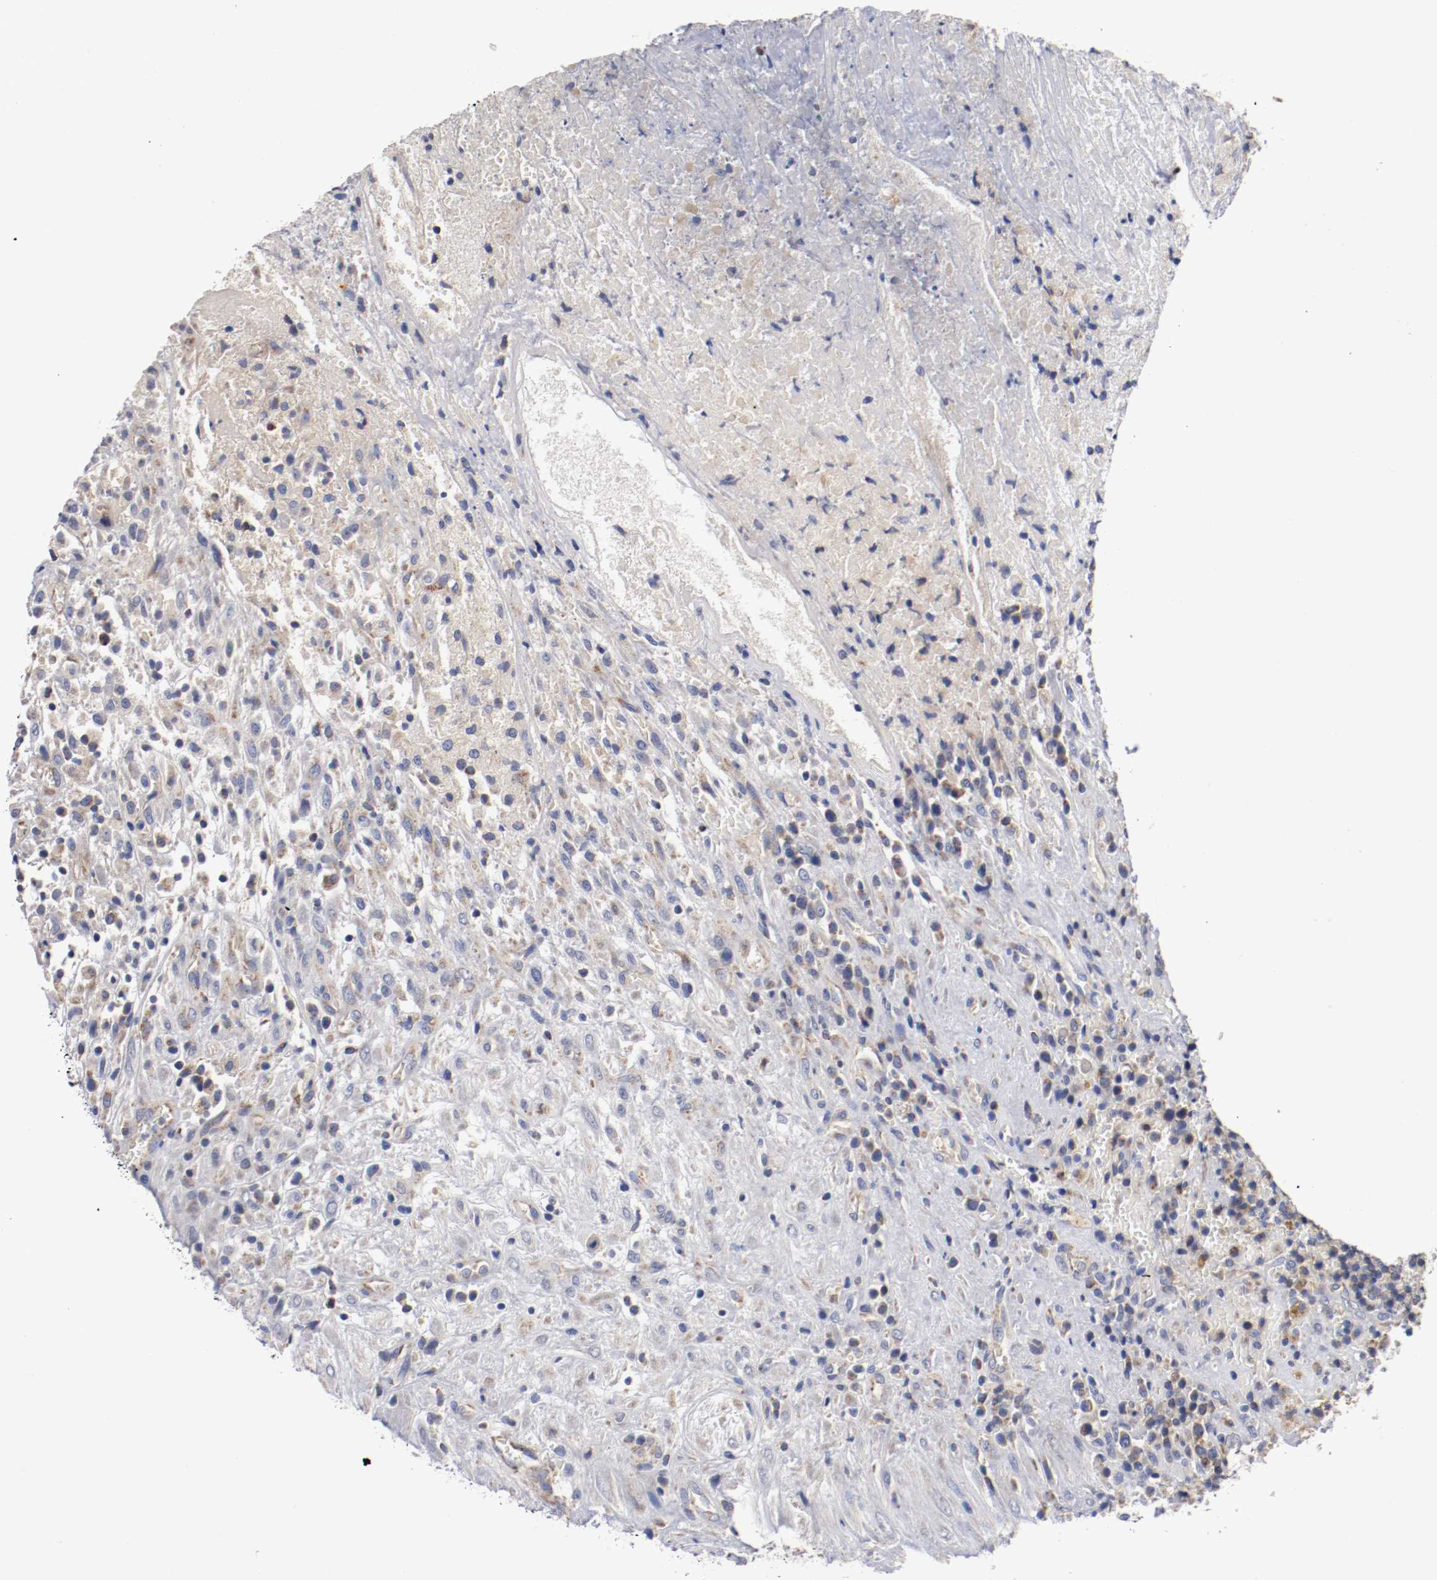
{"staining": {"intensity": "weak", "quantity": "<25%", "location": "cytoplasmic/membranous"}, "tissue": "testis cancer", "cell_type": "Tumor cells", "image_type": "cancer", "snomed": [{"axis": "morphology", "description": "Necrosis, NOS"}, {"axis": "morphology", "description": "Carcinoma, Embryonal, NOS"}, {"axis": "topography", "description": "Testis"}], "caption": "Immunohistochemical staining of testis cancer (embryonal carcinoma) reveals no significant positivity in tumor cells.", "gene": "PCSK6", "patient": {"sex": "male", "age": 19}}